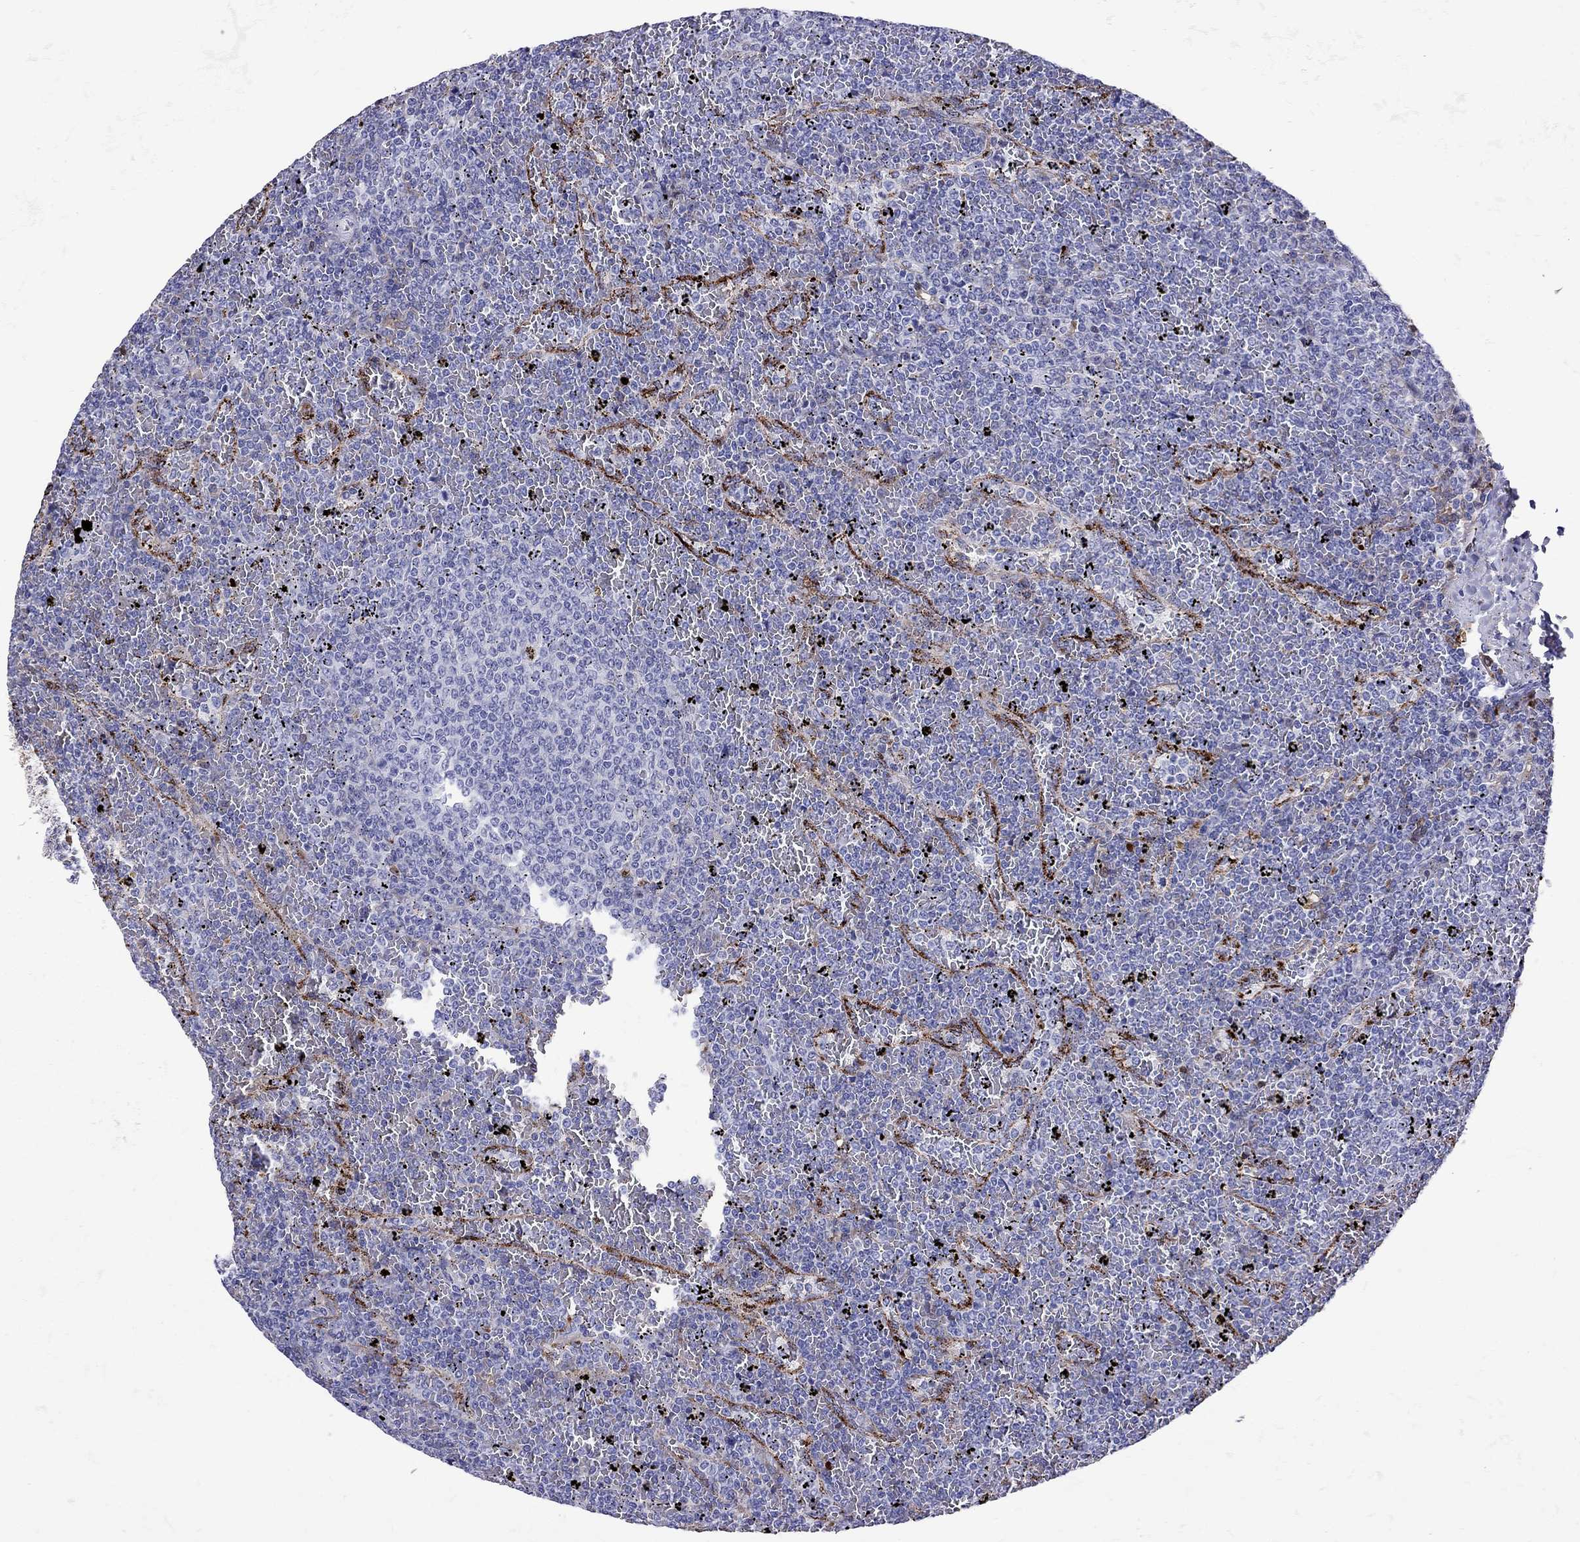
{"staining": {"intensity": "negative", "quantity": "none", "location": "none"}, "tissue": "lymphoma", "cell_type": "Tumor cells", "image_type": "cancer", "snomed": [{"axis": "morphology", "description": "Malignant lymphoma, non-Hodgkin's type, Low grade"}, {"axis": "topography", "description": "Spleen"}], "caption": "There is no significant positivity in tumor cells of low-grade malignant lymphoma, non-Hodgkin's type.", "gene": "SERPINA3", "patient": {"sex": "female", "age": 77}}